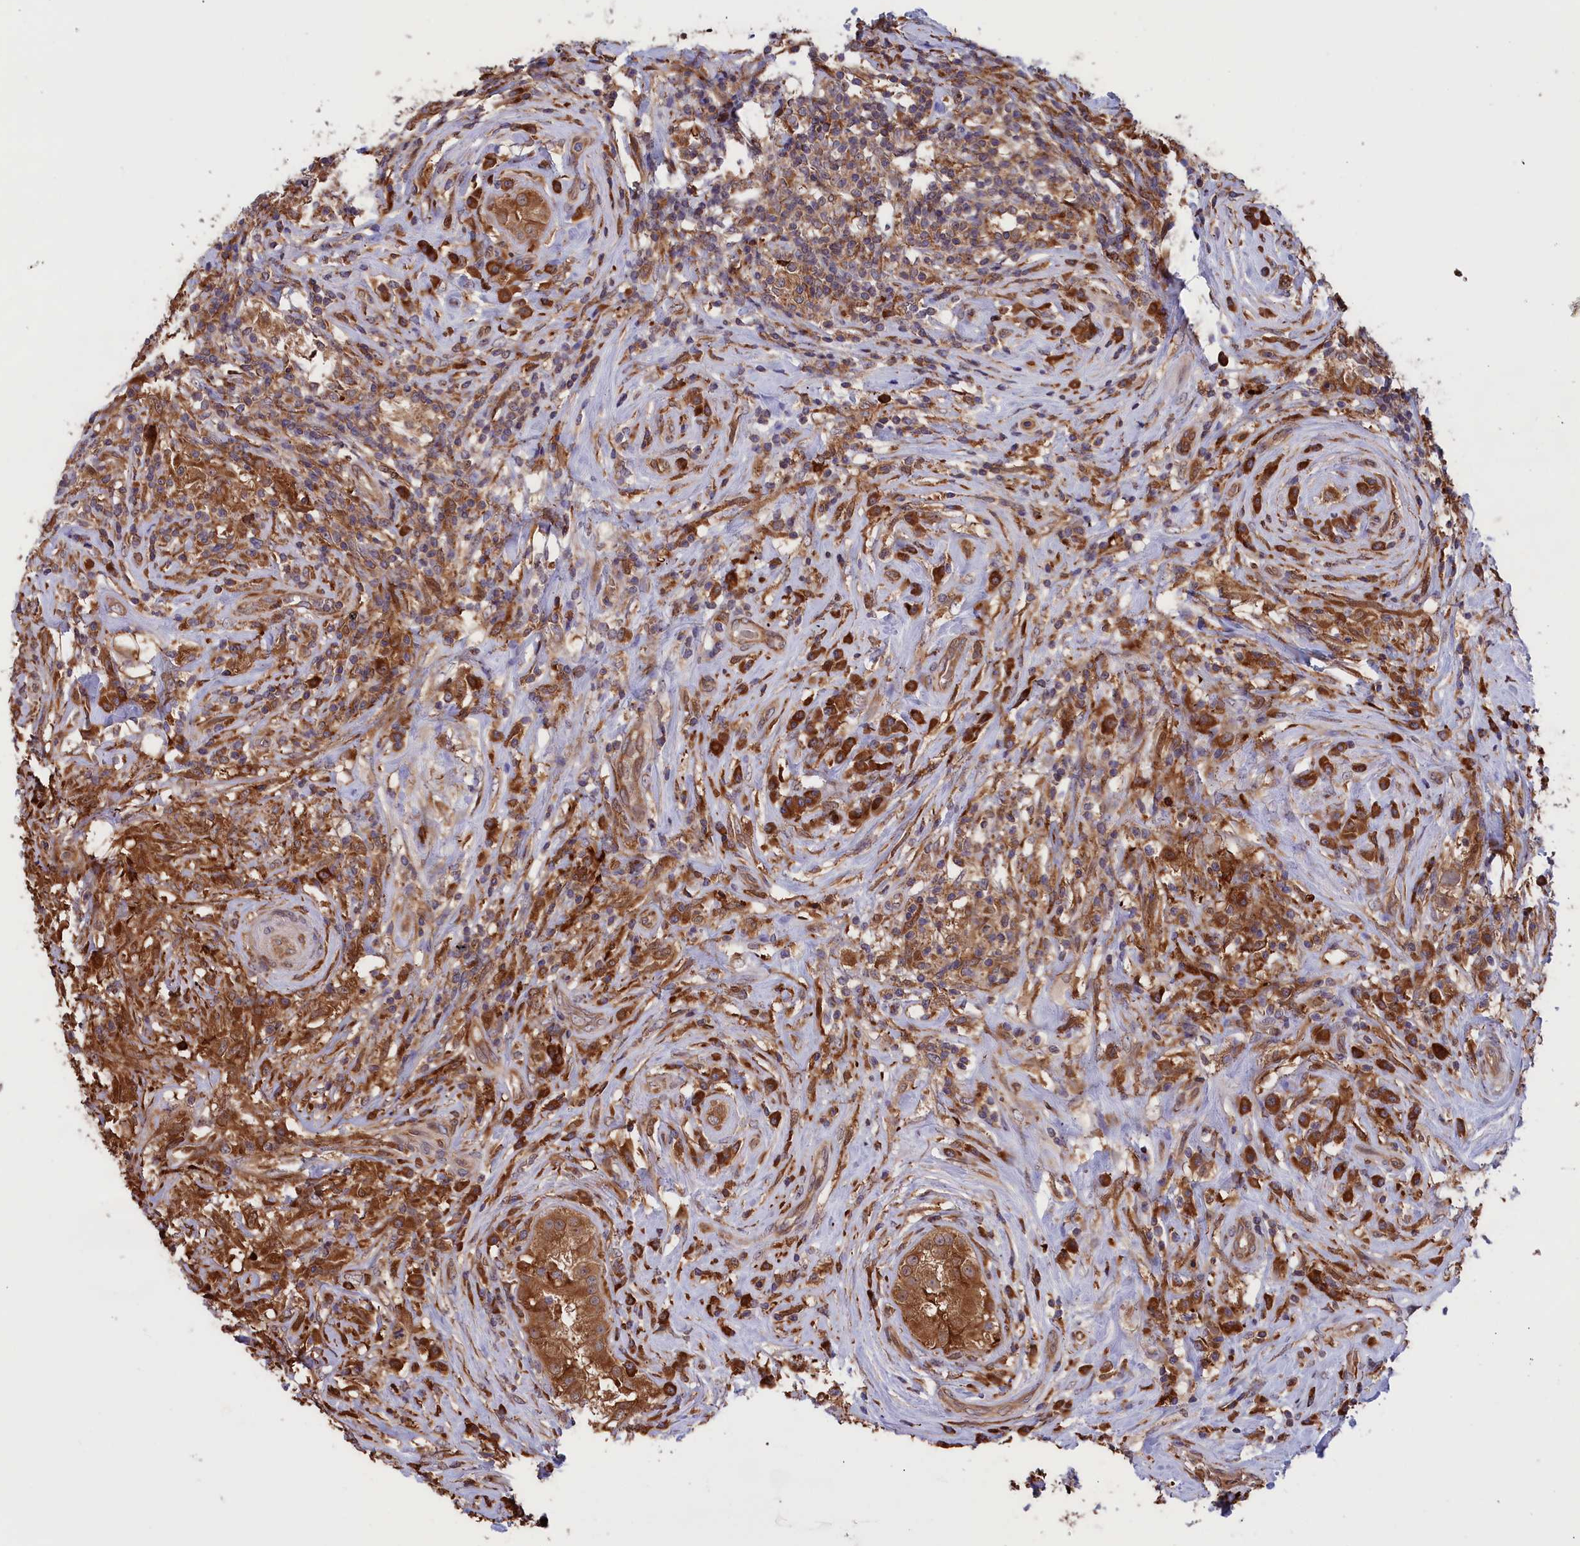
{"staining": {"intensity": "moderate", "quantity": ">75%", "location": "cytoplasmic/membranous"}, "tissue": "testis cancer", "cell_type": "Tumor cells", "image_type": "cancer", "snomed": [{"axis": "morphology", "description": "Seminoma, NOS"}, {"axis": "topography", "description": "Testis"}], "caption": "Immunohistochemical staining of testis cancer (seminoma) demonstrates medium levels of moderate cytoplasmic/membranous expression in about >75% of tumor cells.", "gene": "PLA2G4C", "patient": {"sex": "male", "age": 49}}